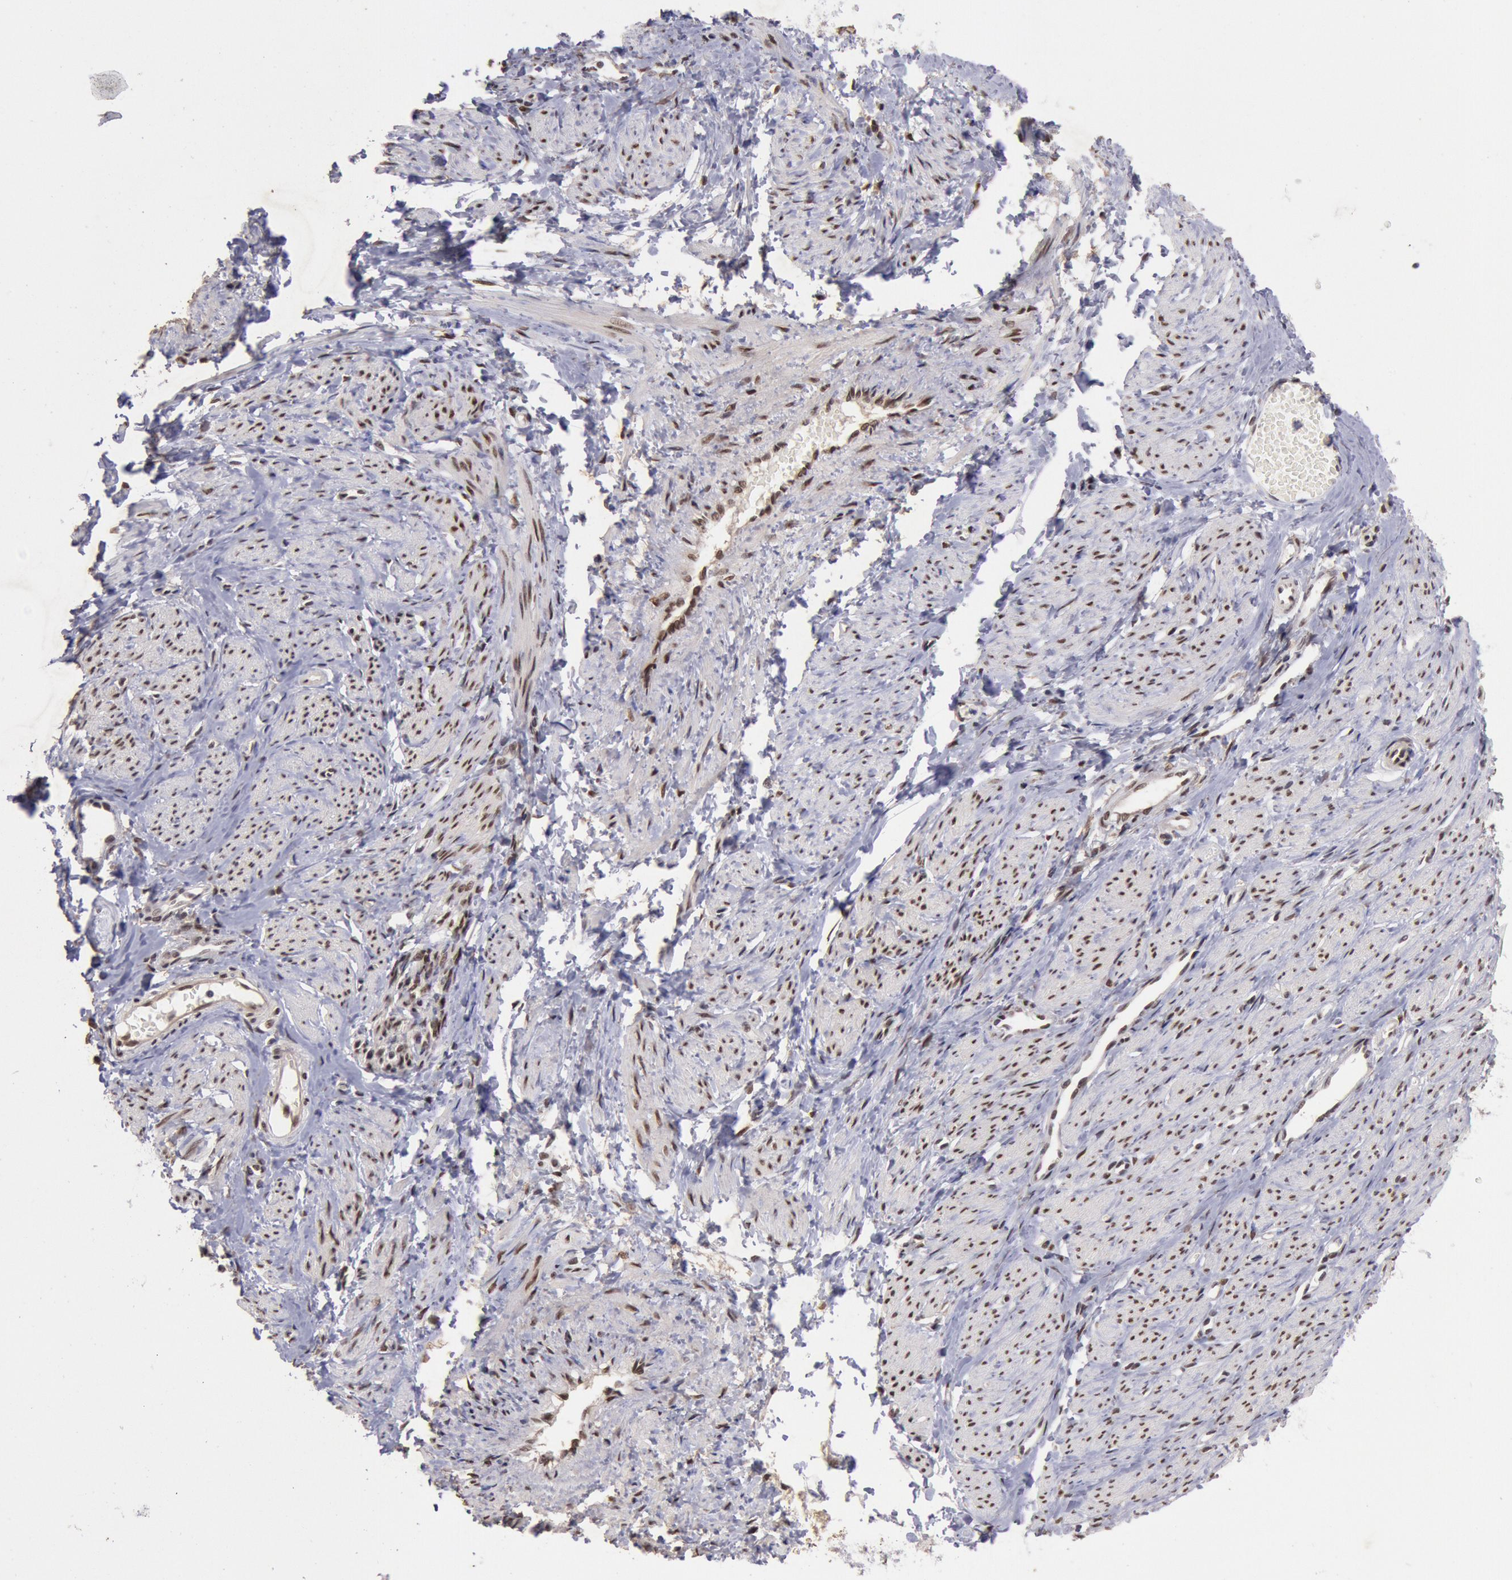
{"staining": {"intensity": "strong", "quantity": ">75%", "location": "nuclear"}, "tissue": "smooth muscle", "cell_type": "Smooth muscle cells", "image_type": "normal", "snomed": [{"axis": "morphology", "description": "Normal tissue, NOS"}, {"axis": "topography", "description": "Smooth muscle"}, {"axis": "topography", "description": "Uterus"}], "caption": "The immunohistochemical stain highlights strong nuclear expression in smooth muscle cells of normal smooth muscle.", "gene": "CDKN2B", "patient": {"sex": "female", "age": 39}}